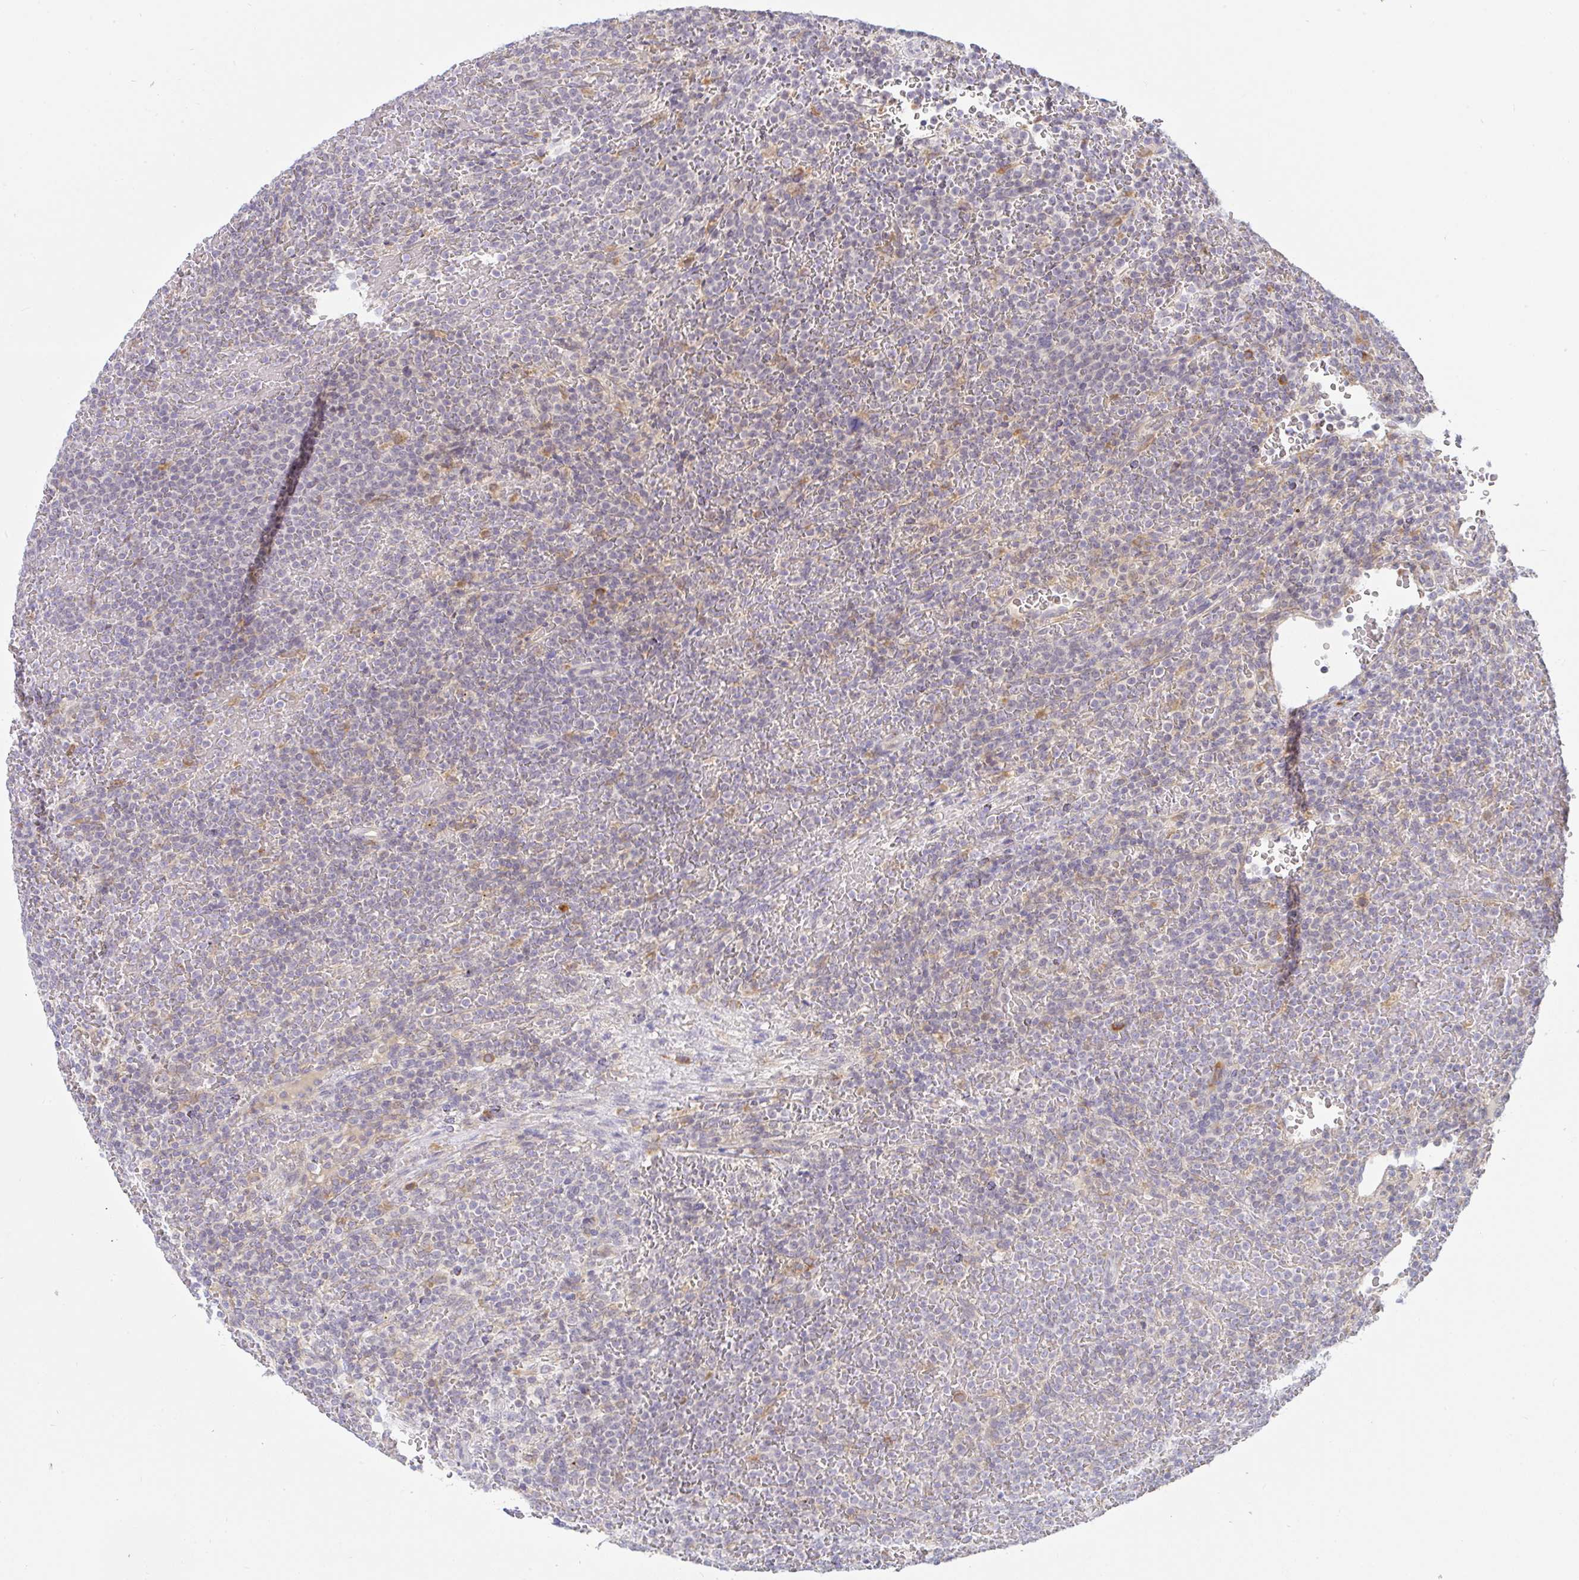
{"staining": {"intensity": "negative", "quantity": "none", "location": "none"}, "tissue": "lymphoma", "cell_type": "Tumor cells", "image_type": "cancer", "snomed": [{"axis": "morphology", "description": "Malignant lymphoma, non-Hodgkin's type, Low grade"}, {"axis": "topography", "description": "Spleen"}], "caption": "The histopathology image reveals no significant positivity in tumor cells of lymphoma.", "gene": "DERL2", "patient": {"sex": "male", "age": 60}}